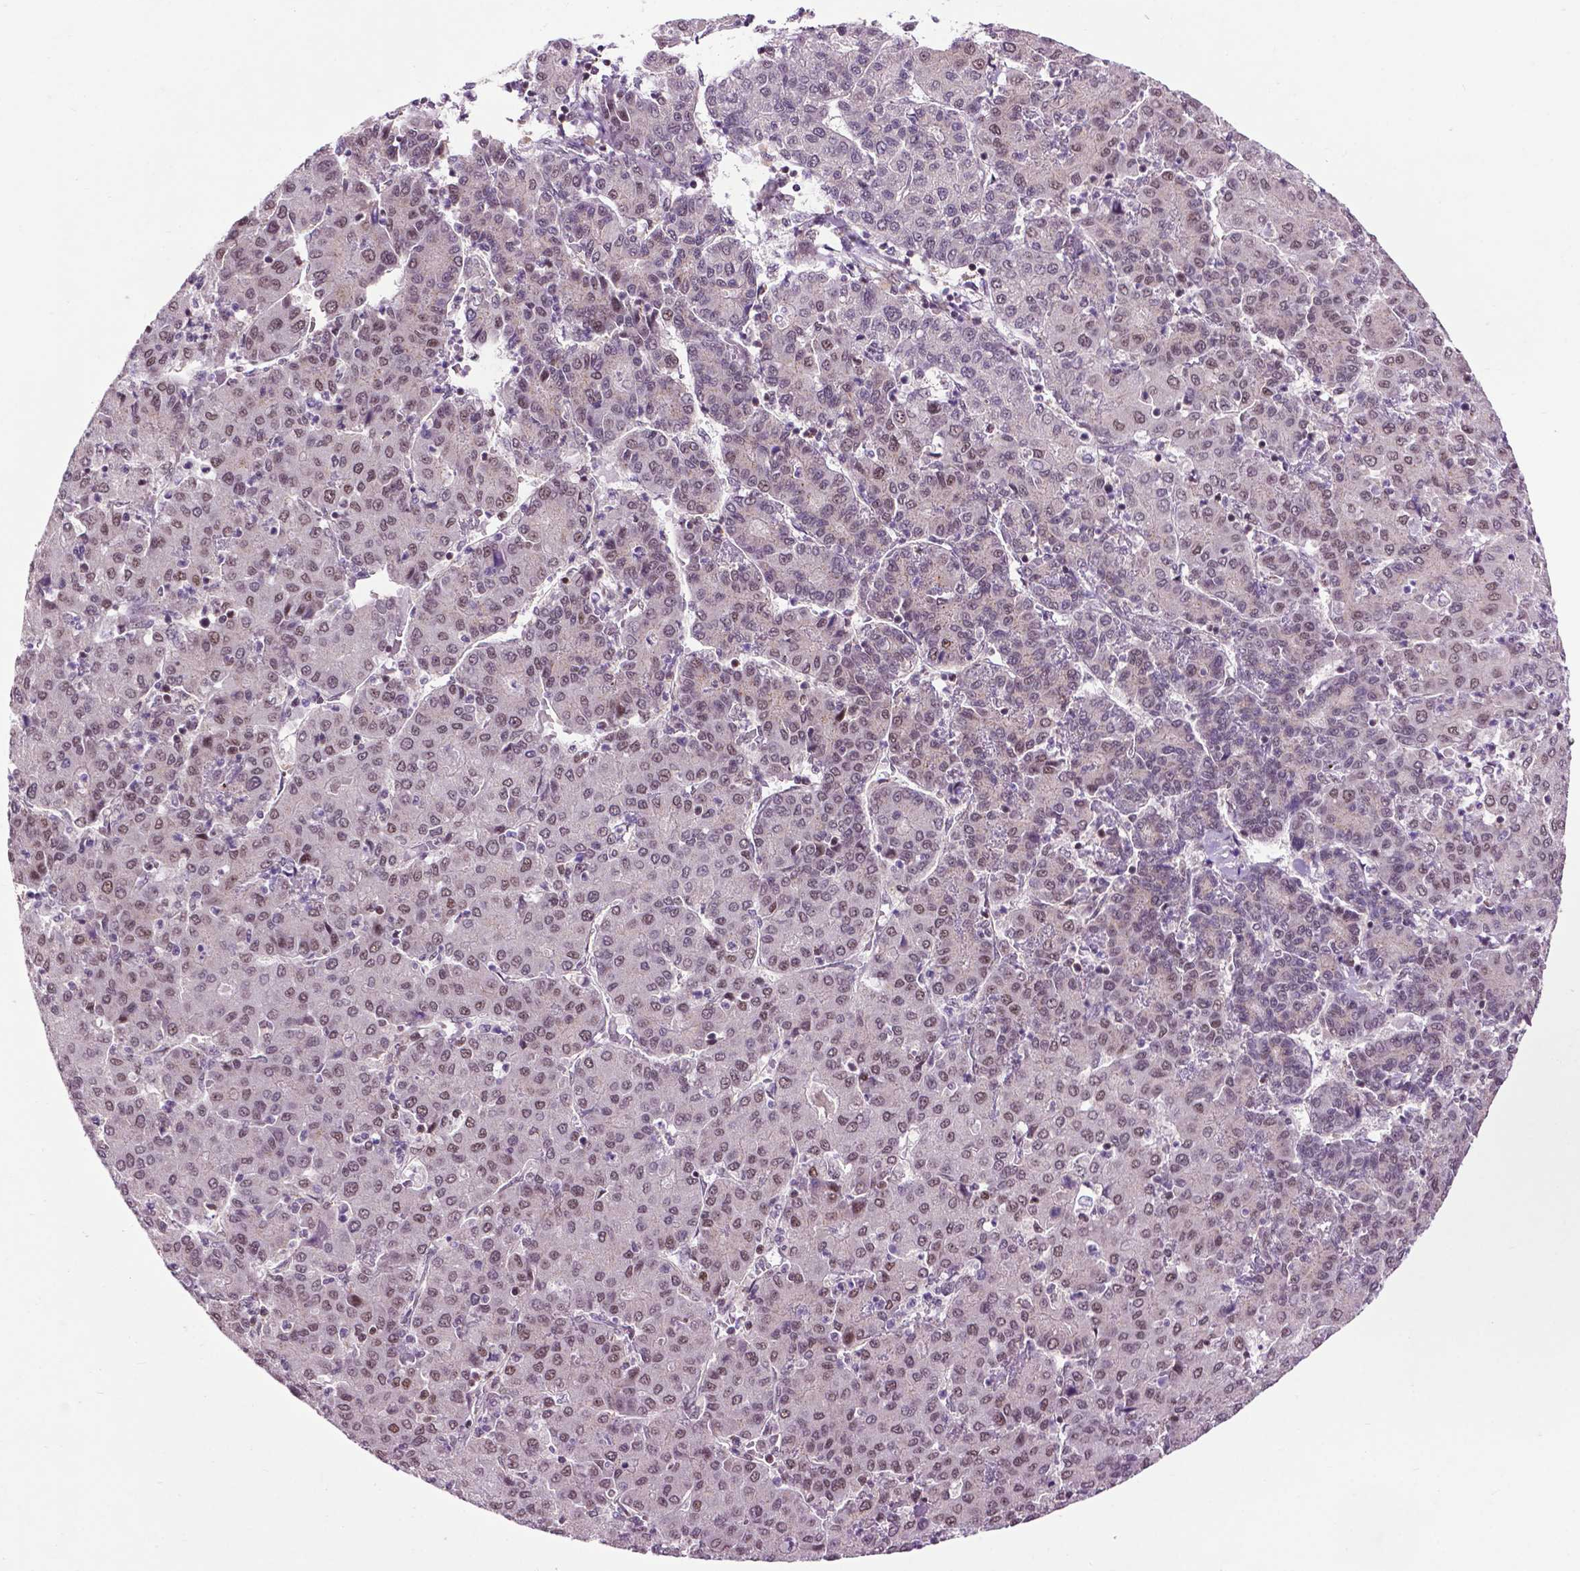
{"staining": {"intensity": "weak", "quantity": "25%-75%", "location": "nuclear"}, "tissue": "liver cancer", "cell_type": "Tumor cells", "image_type": "cancer", "snomed": [{"axis": "morphology", "description": "Carcinoma, Hepatocellular, NOS"}, {"axis": "topography", "description": "Liver"}], "caption": "Human liver cancer (hepatocellular carcinoma) stained with a brown dye shows weak nuclear positive positivity in approximately 25%-75% of tumor cells.", "gene": "EAF1", "patient": {"sex": "male", "age": 65}}